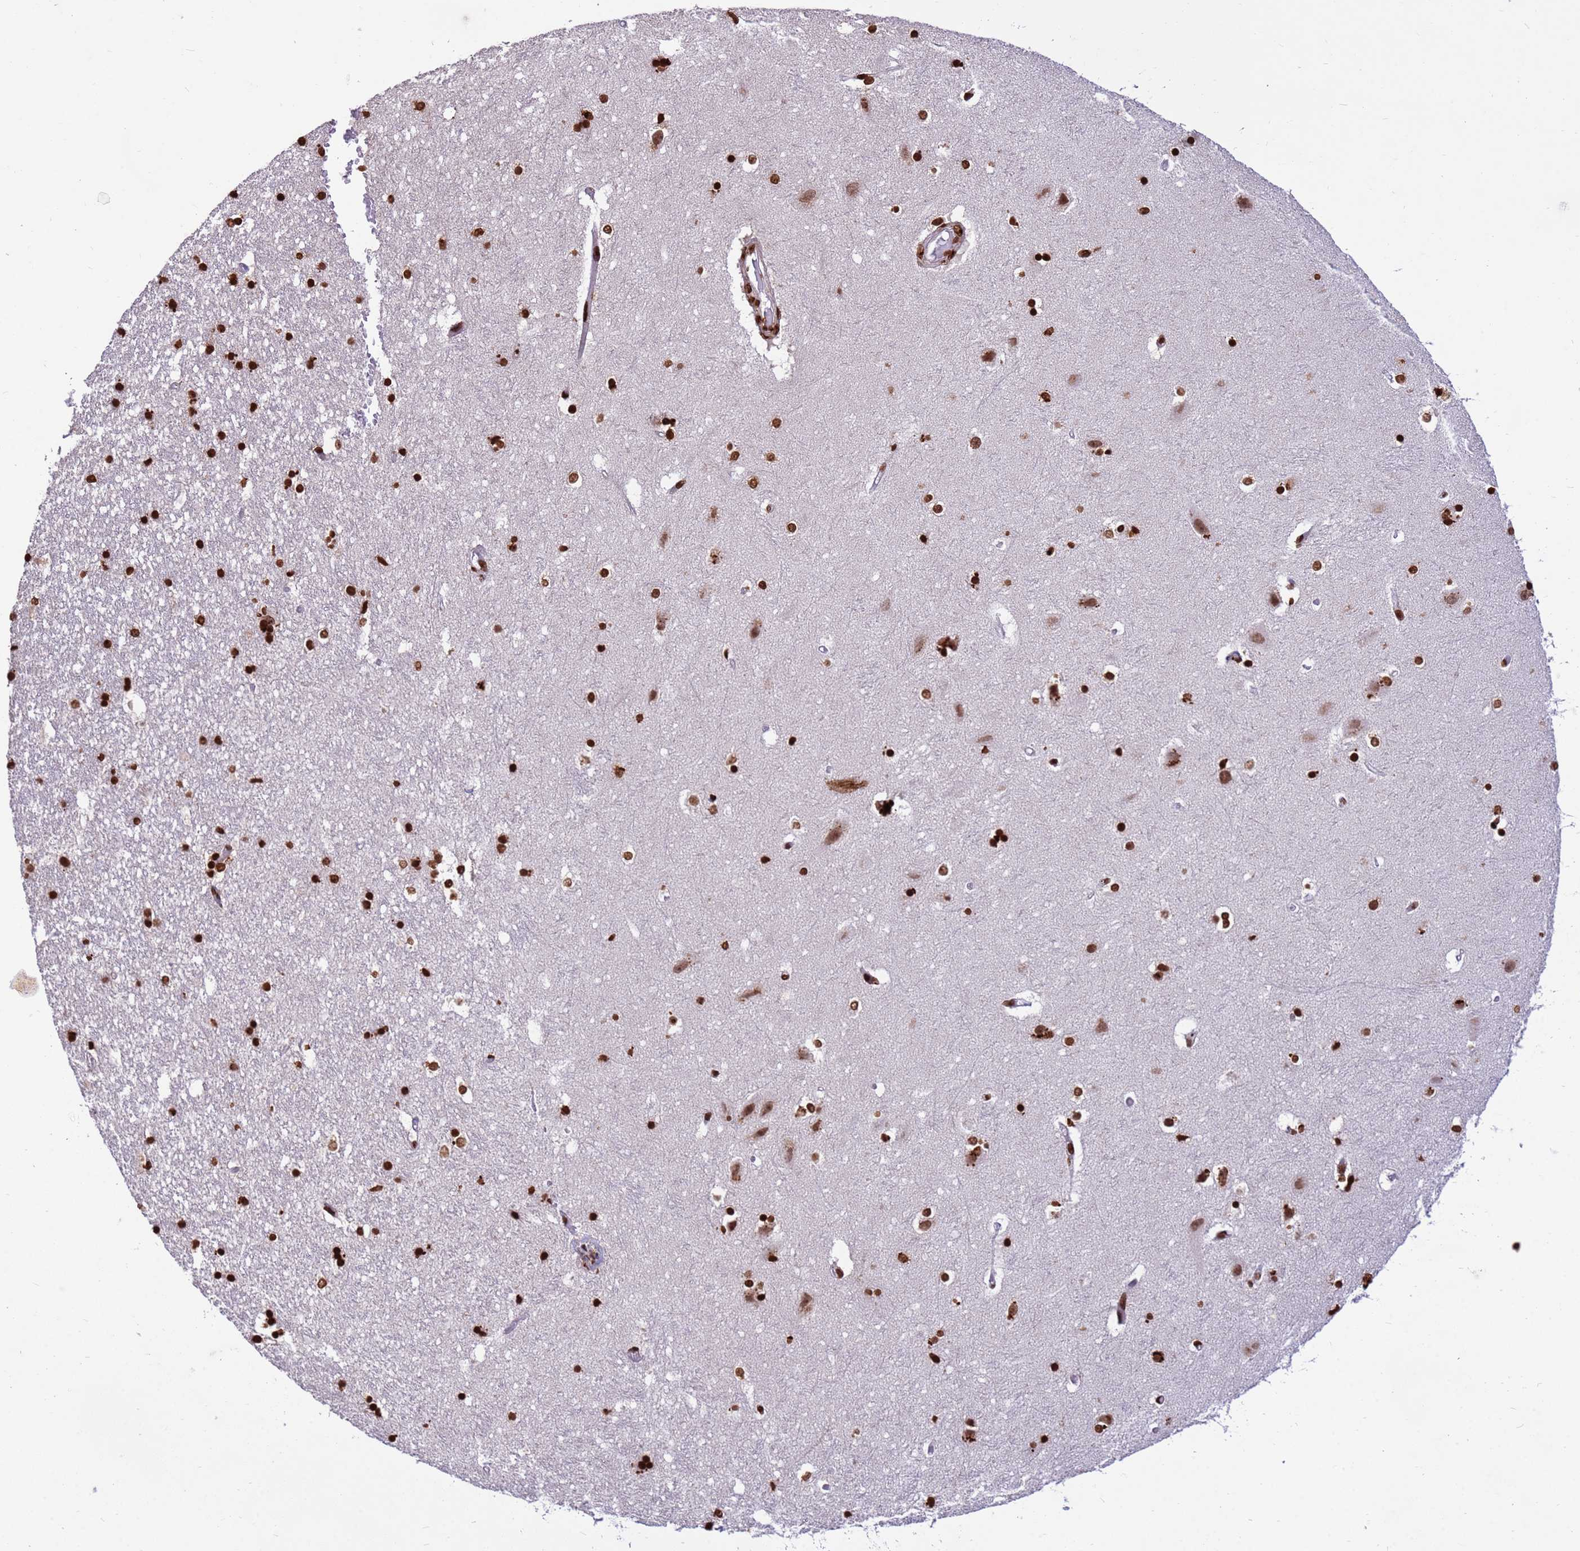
{"staining": {"intensity": "strong", "quantity": ">75%", "location": "nuclear"}, "tissue": "hippocampus", "cell_type": "Glial cells", "image_type": "normal", "snomed": [{"axis": "morphology", "description": "Normal tissue, NOS"}, {"axis": "topography", "description": "Hippocampus"}], "caption": "Immunohistochemistry (IHC) of benign human hippocampus reveals high levels of strong nuclear expression in about >75% of glial cells.", "gene": "H3", "patient": {"sex": "female", "age": 52}}